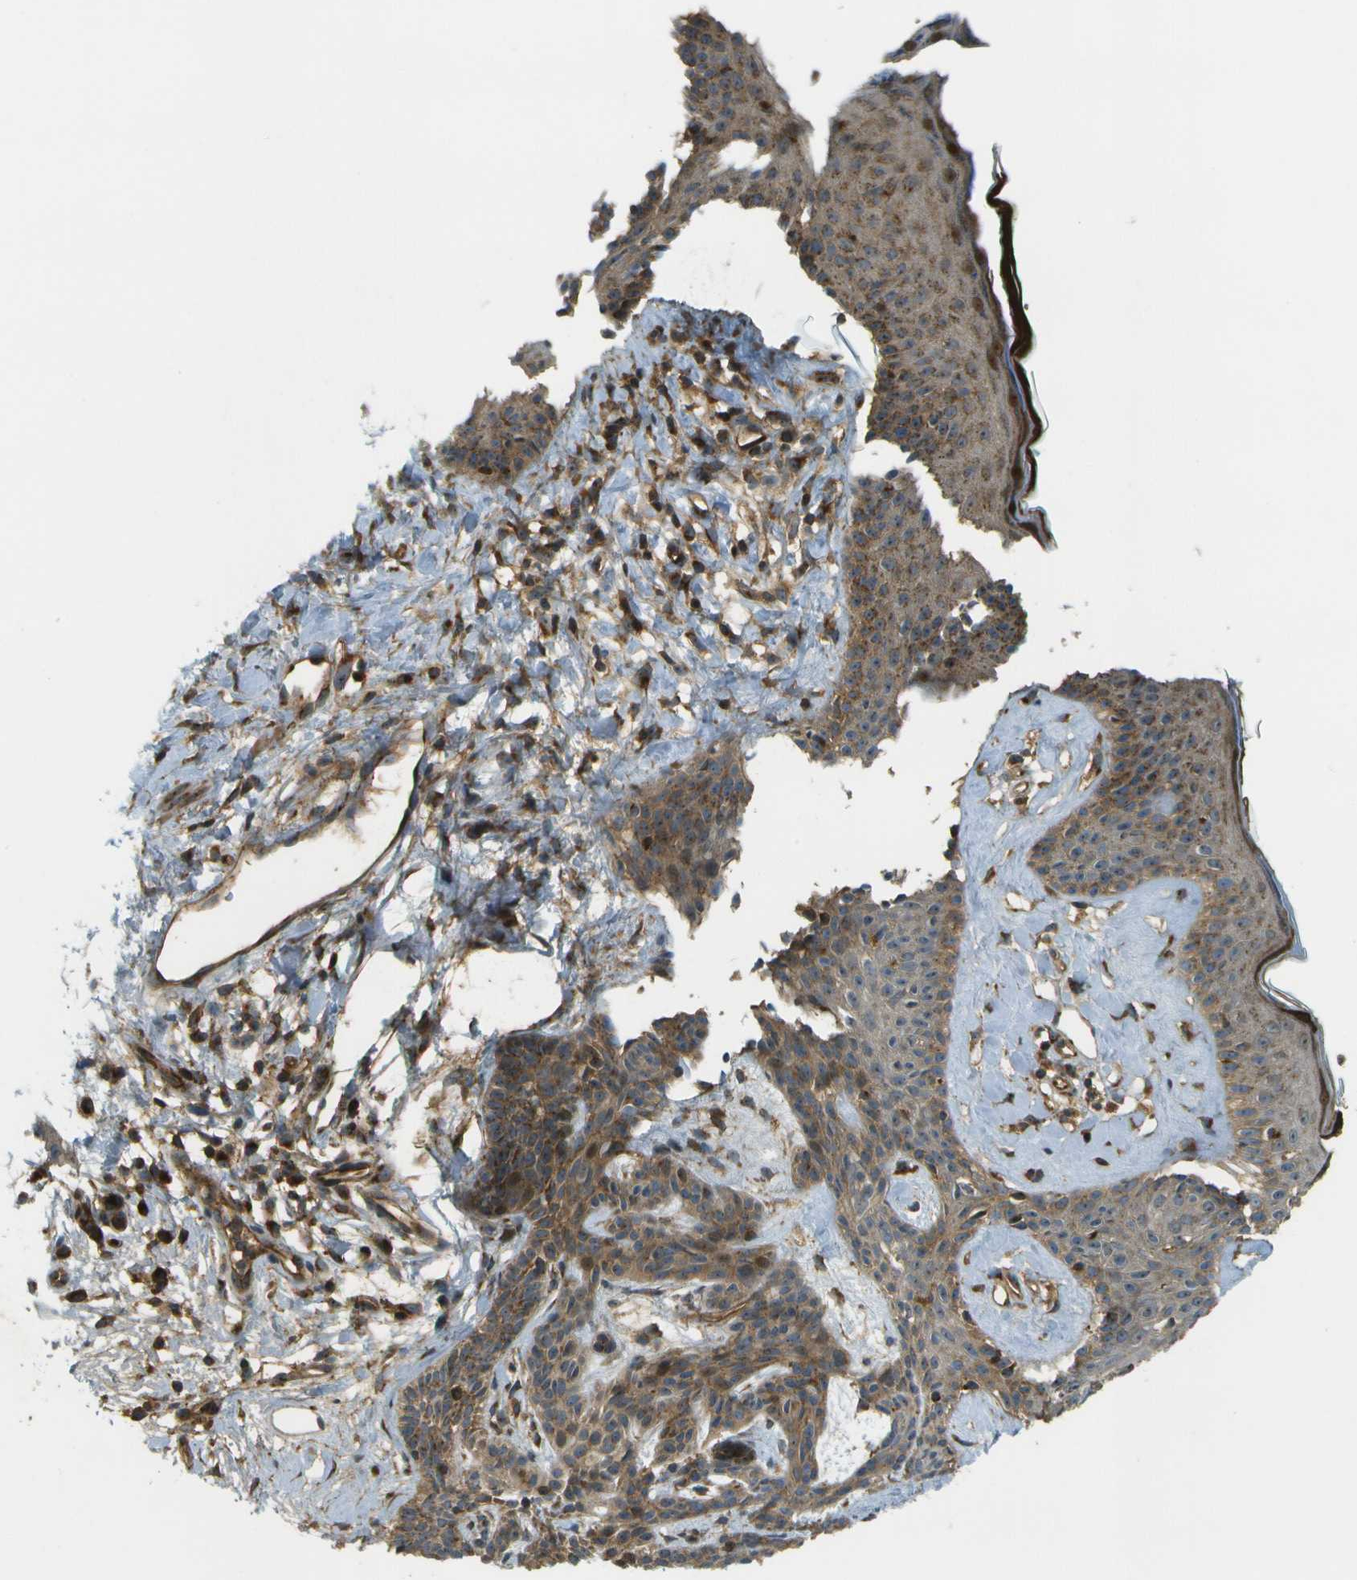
{"staining": {"intensity": "moderate", "quantity": ">75%", "location": "cytoplasmic/membranous"}, "tissue": "skin cancer", "cell_type": "Tumor cells", "image_type": "cancer", "snomed": [{"axis": "morphology", "description": "Developmental malformation"}, {"axis": "morphology", "description": "Basal cell carcinoma"}, {"axis": "topography", "description": "Skin"}], "caption": "A brown stain highlights moderate cytoplasmic/membranous staining of a protein in skin cancer (basal cell carcinoma) tumor cells.", "gene": "LRP12", "patient": {"sex": "female", "age": 62}}